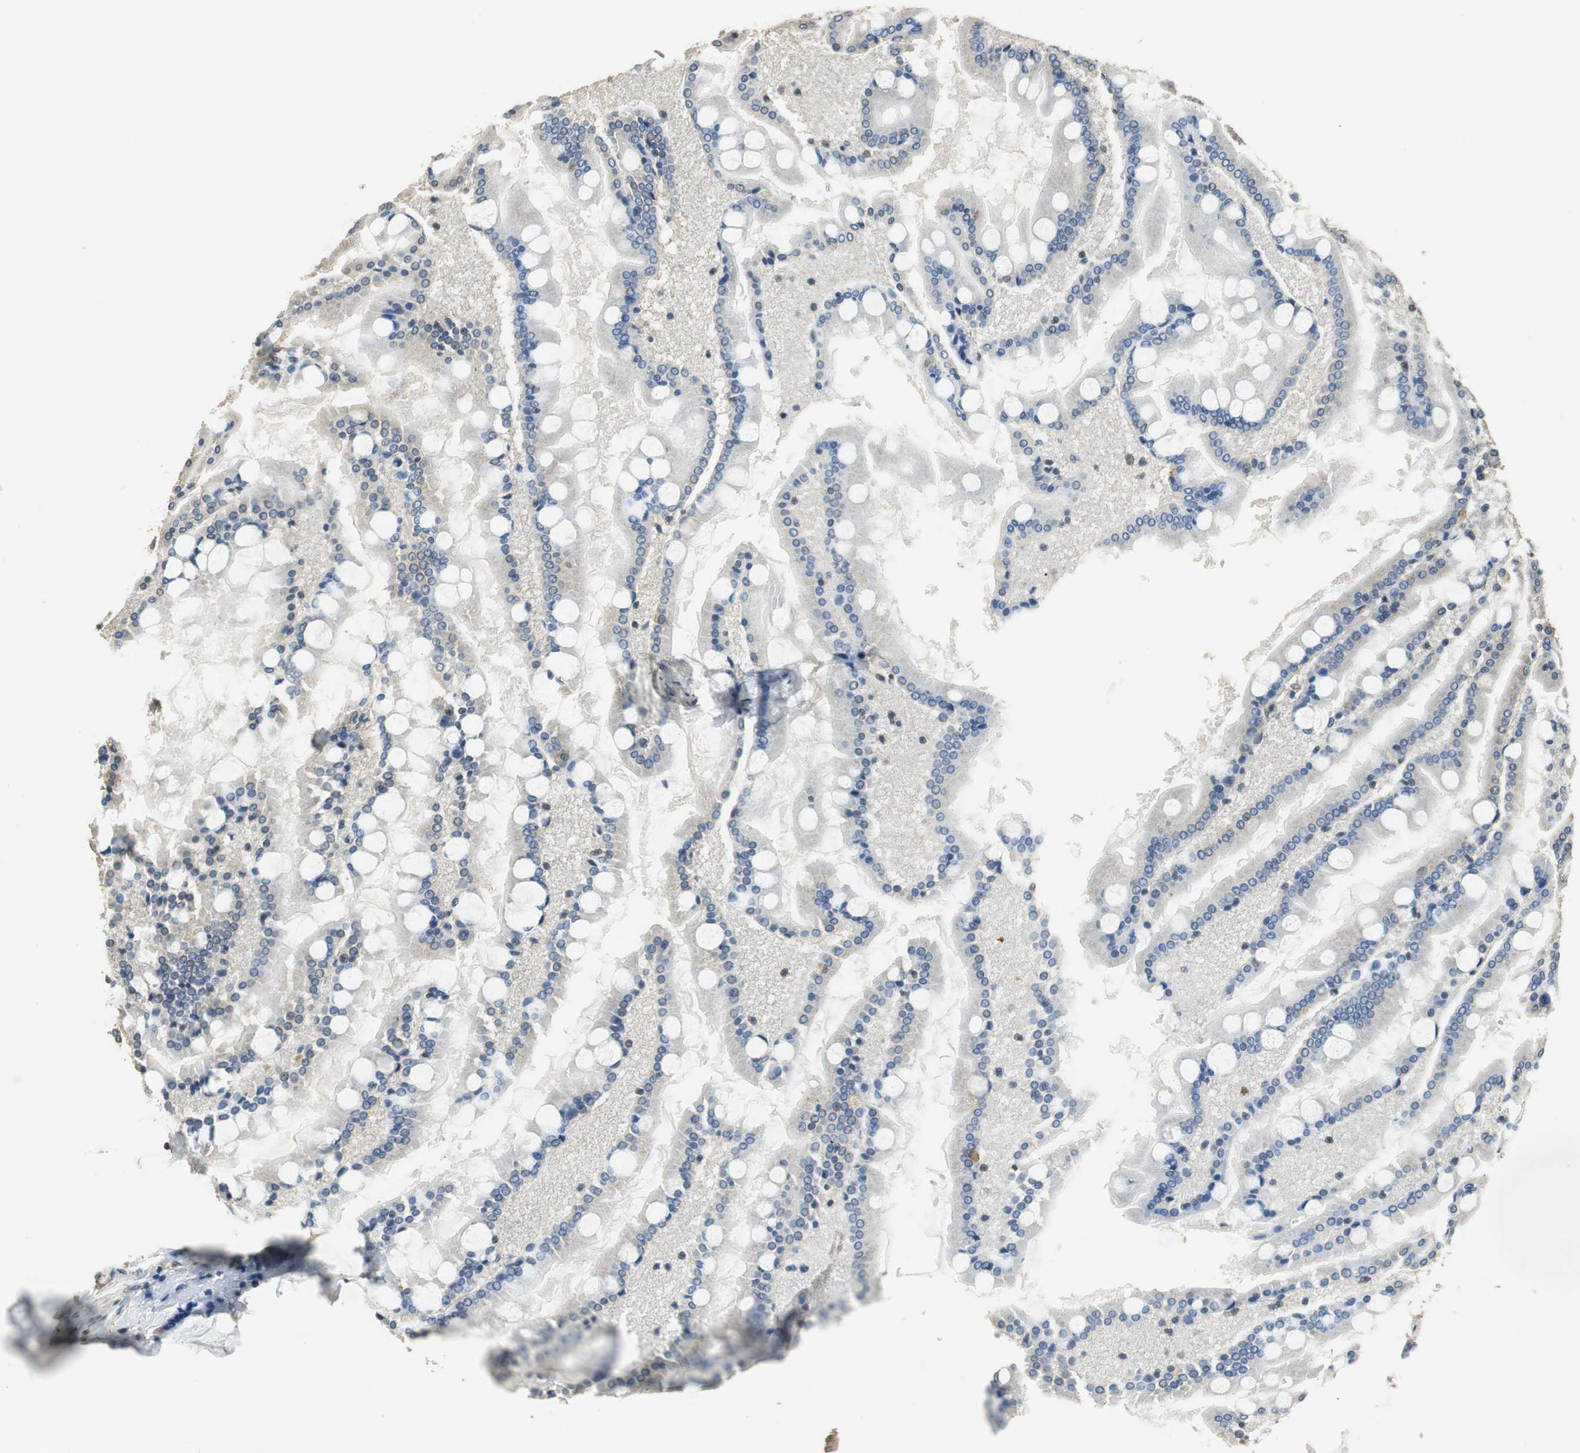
{"staining": {"intensity": "moderate", "quantity": "25%-75%", "location": "cytoplasmic/membranous"}, "tissue": "small intestine", "cell_type": "Glandular cells", "image_type": "normal", "snomed": [{"axis": "morphology", "description": "Normal tissue, NOS"}, {"axis": "topography", "description": "Small intestine"}], "caption": "Human small intestine stained with a brown dye demonstrates moderate cytoplasmic/membranous positive staining in approximately 25%-75% of glandular cells.", "gene": "ALDH4A1", "patient": {"sex": "male", "age": 41}}